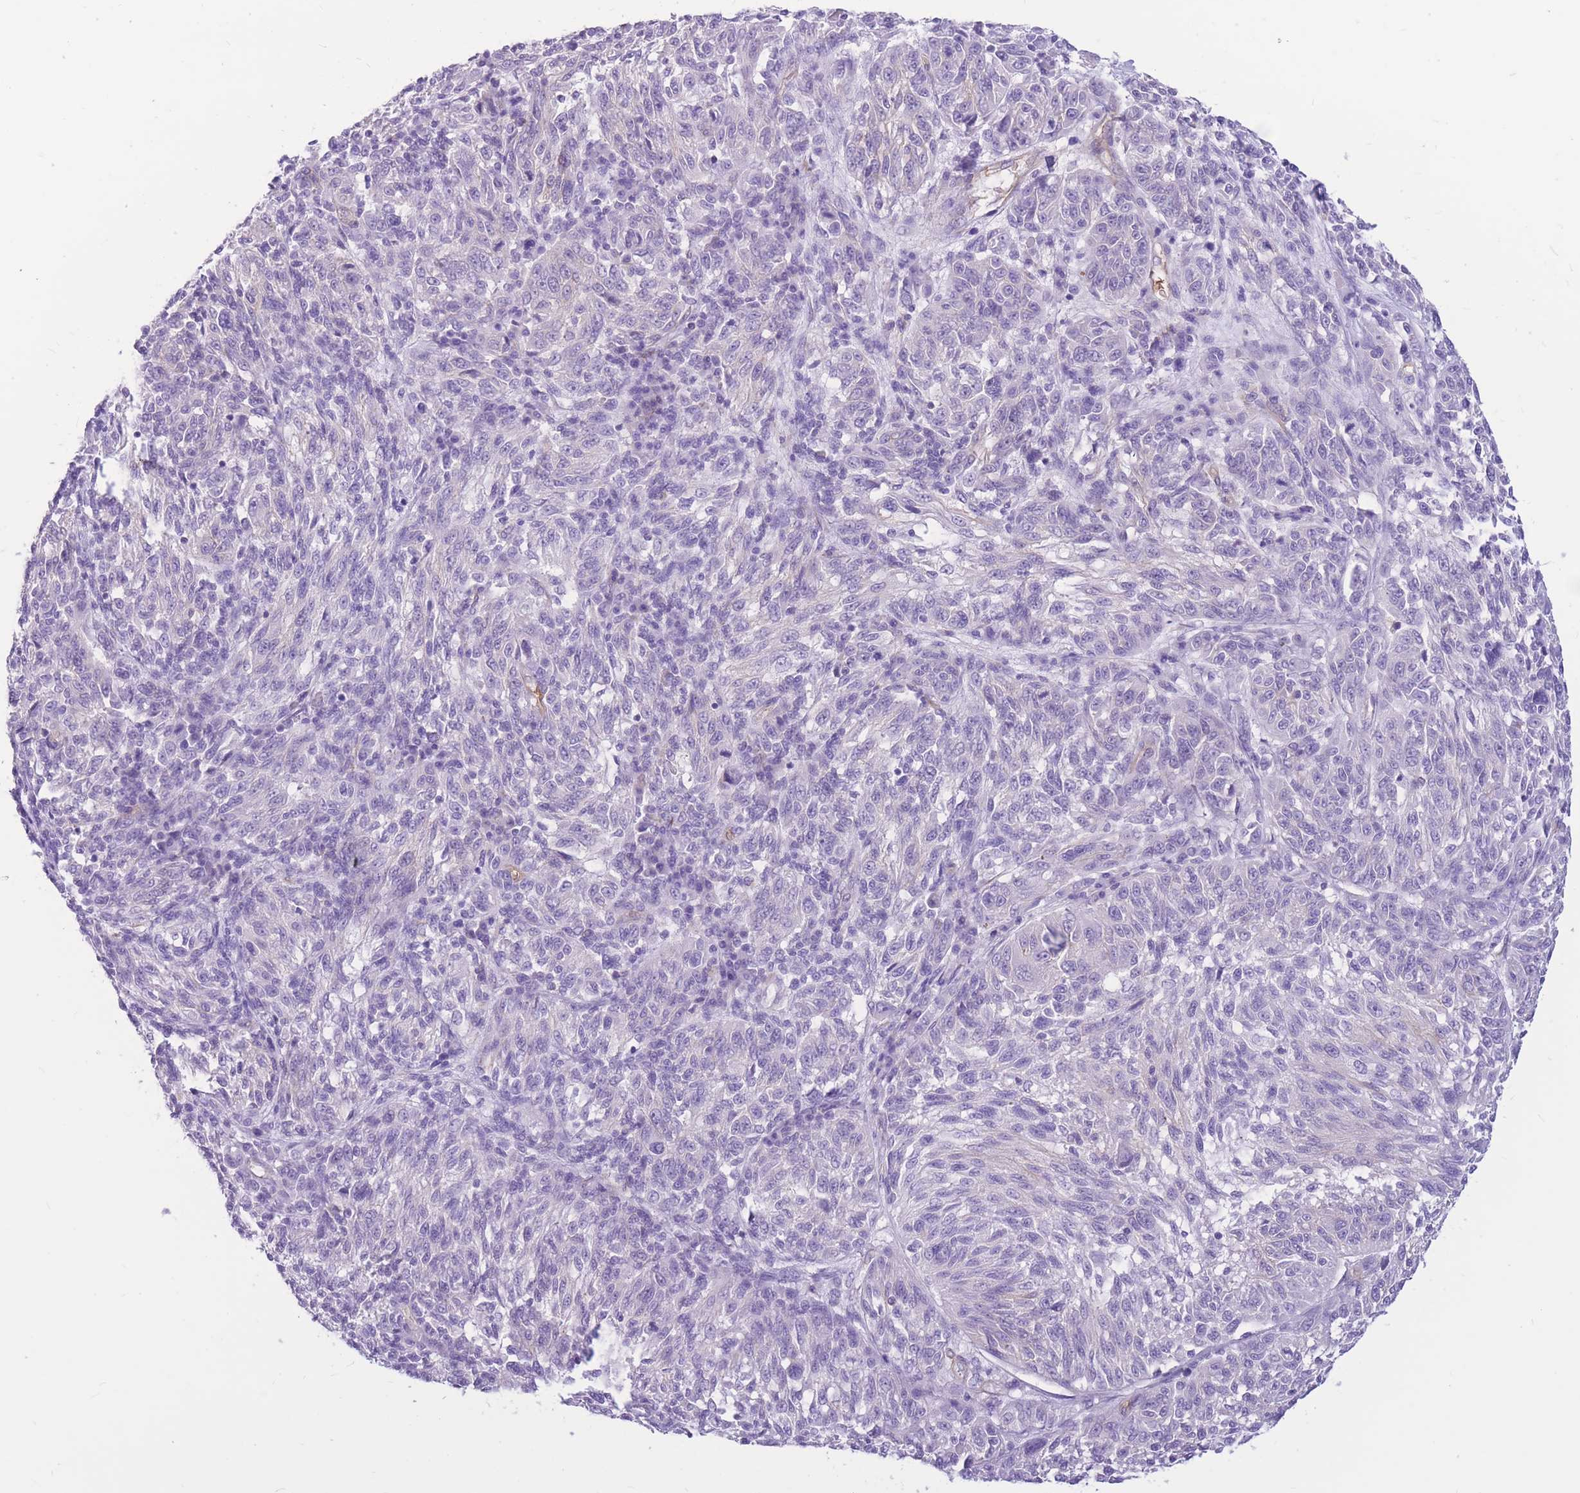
{"staining": {"intensity": "negative", "quantity": "none", "location": "none"}, "tissue": "melanoma", "cell_type": "Tumor cells", "image_type": "cancer", "snomed": [{"axis": "morphology", "description": "Malignant melanoma, NOS"}, {"axis": "topography", "description": "Skin"}], "caption": "The immunohistochemistry micrograph has no significant positivity in tumor cells of melanoma tissue. Brightfield microscopy of IHC stained with DAB (brown) and hematoxylin (blue), captured at high magnification.", "gene": "ADD2", "patient": {"sex": "male", "age": 53}}